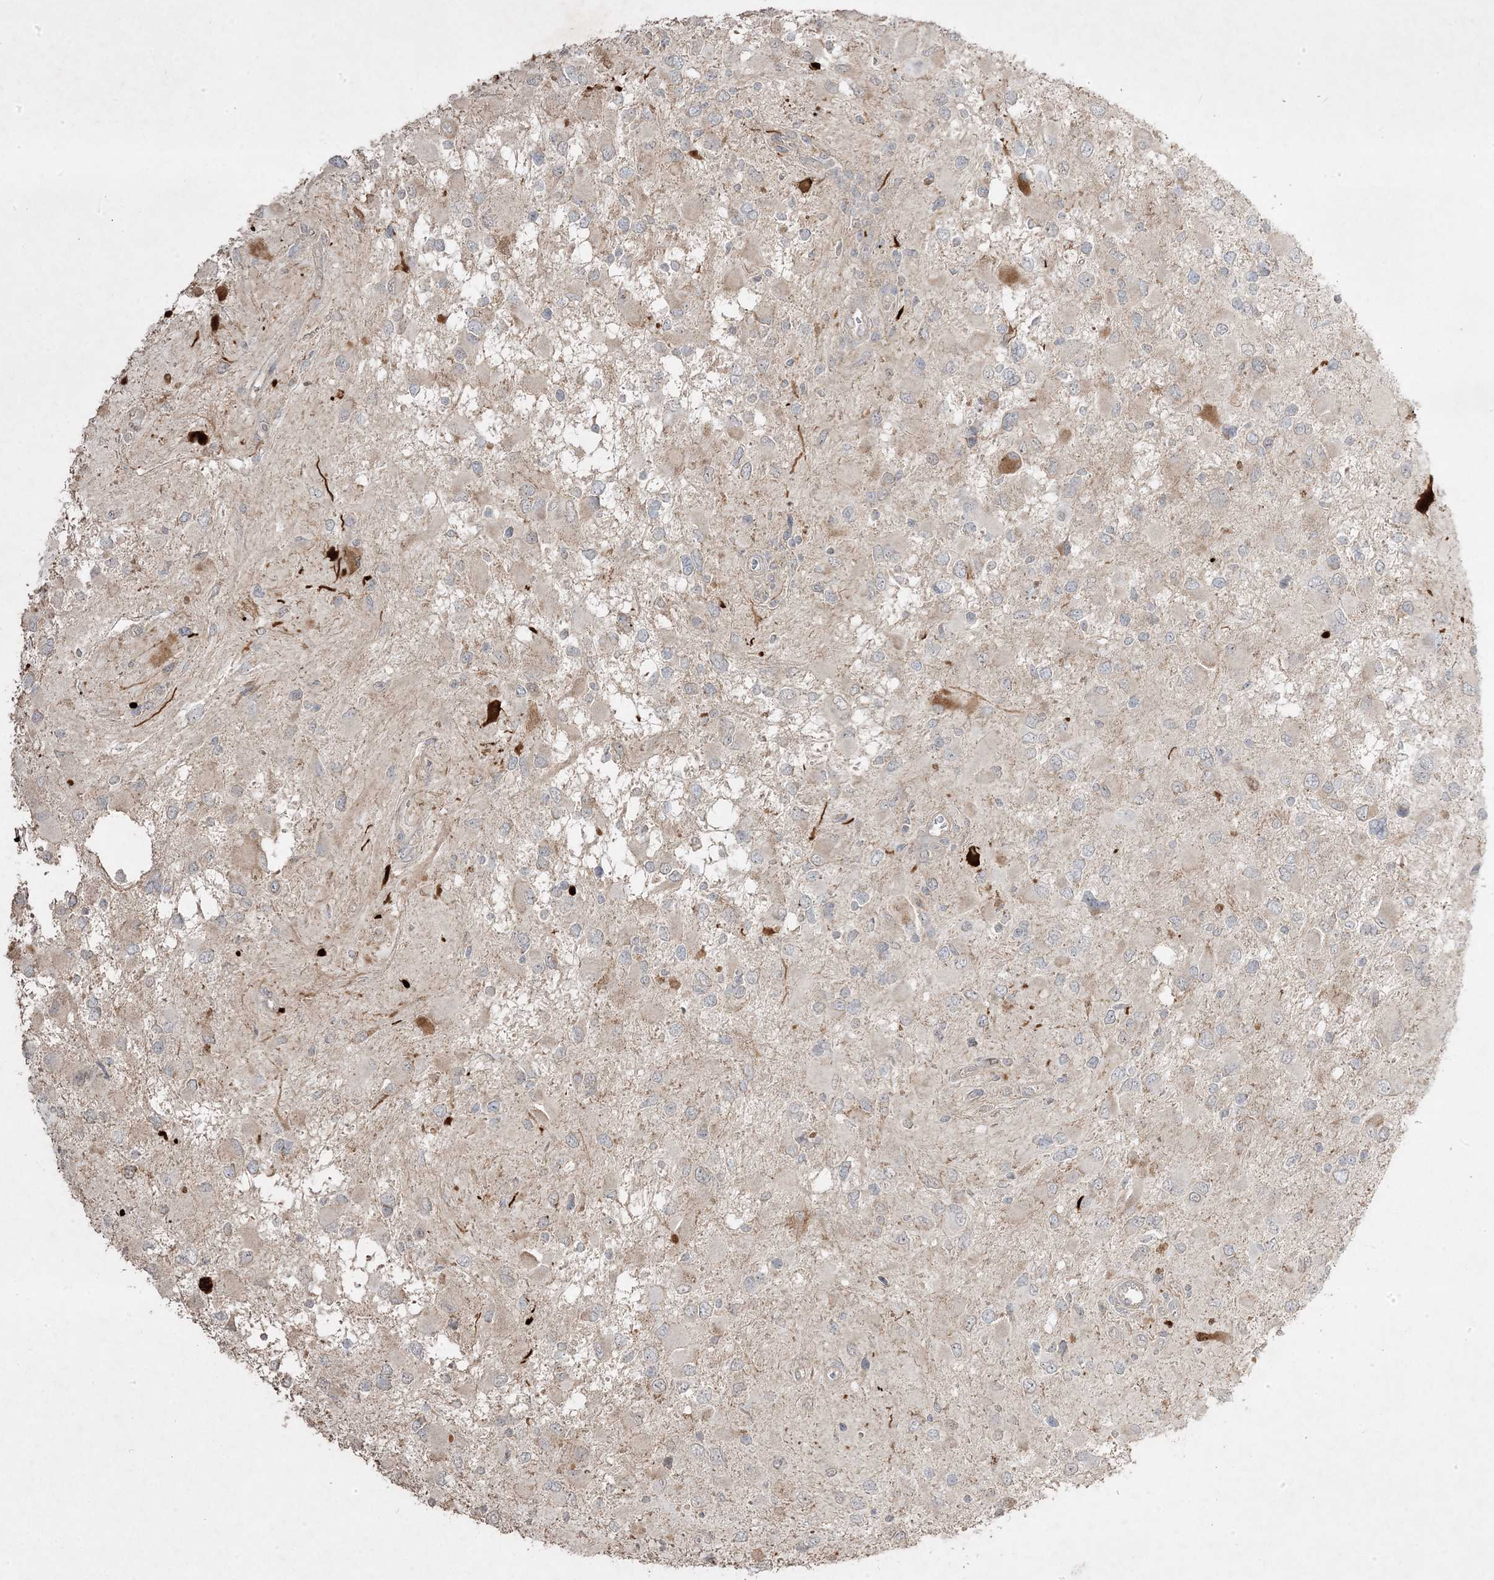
{"staining": {"intensity": "negative", "quantity": "none", "location": "none"}, "tissue": "glioma", "cell_type": "Tumor cells", "image_type": "cancer", "snomed": [{"axis": "morphology", "description": "Glioma, malignant, High grade"}, {"axis": "topography", "description": "Brain"}], "caption": "Human high-grade glioma (malignant) stained for a protein using immunohistochemistry (IHC) exhibits no staining in tumor cells.", "gene": "RGL4", "patient": {"sex": "male", "age": 53}}